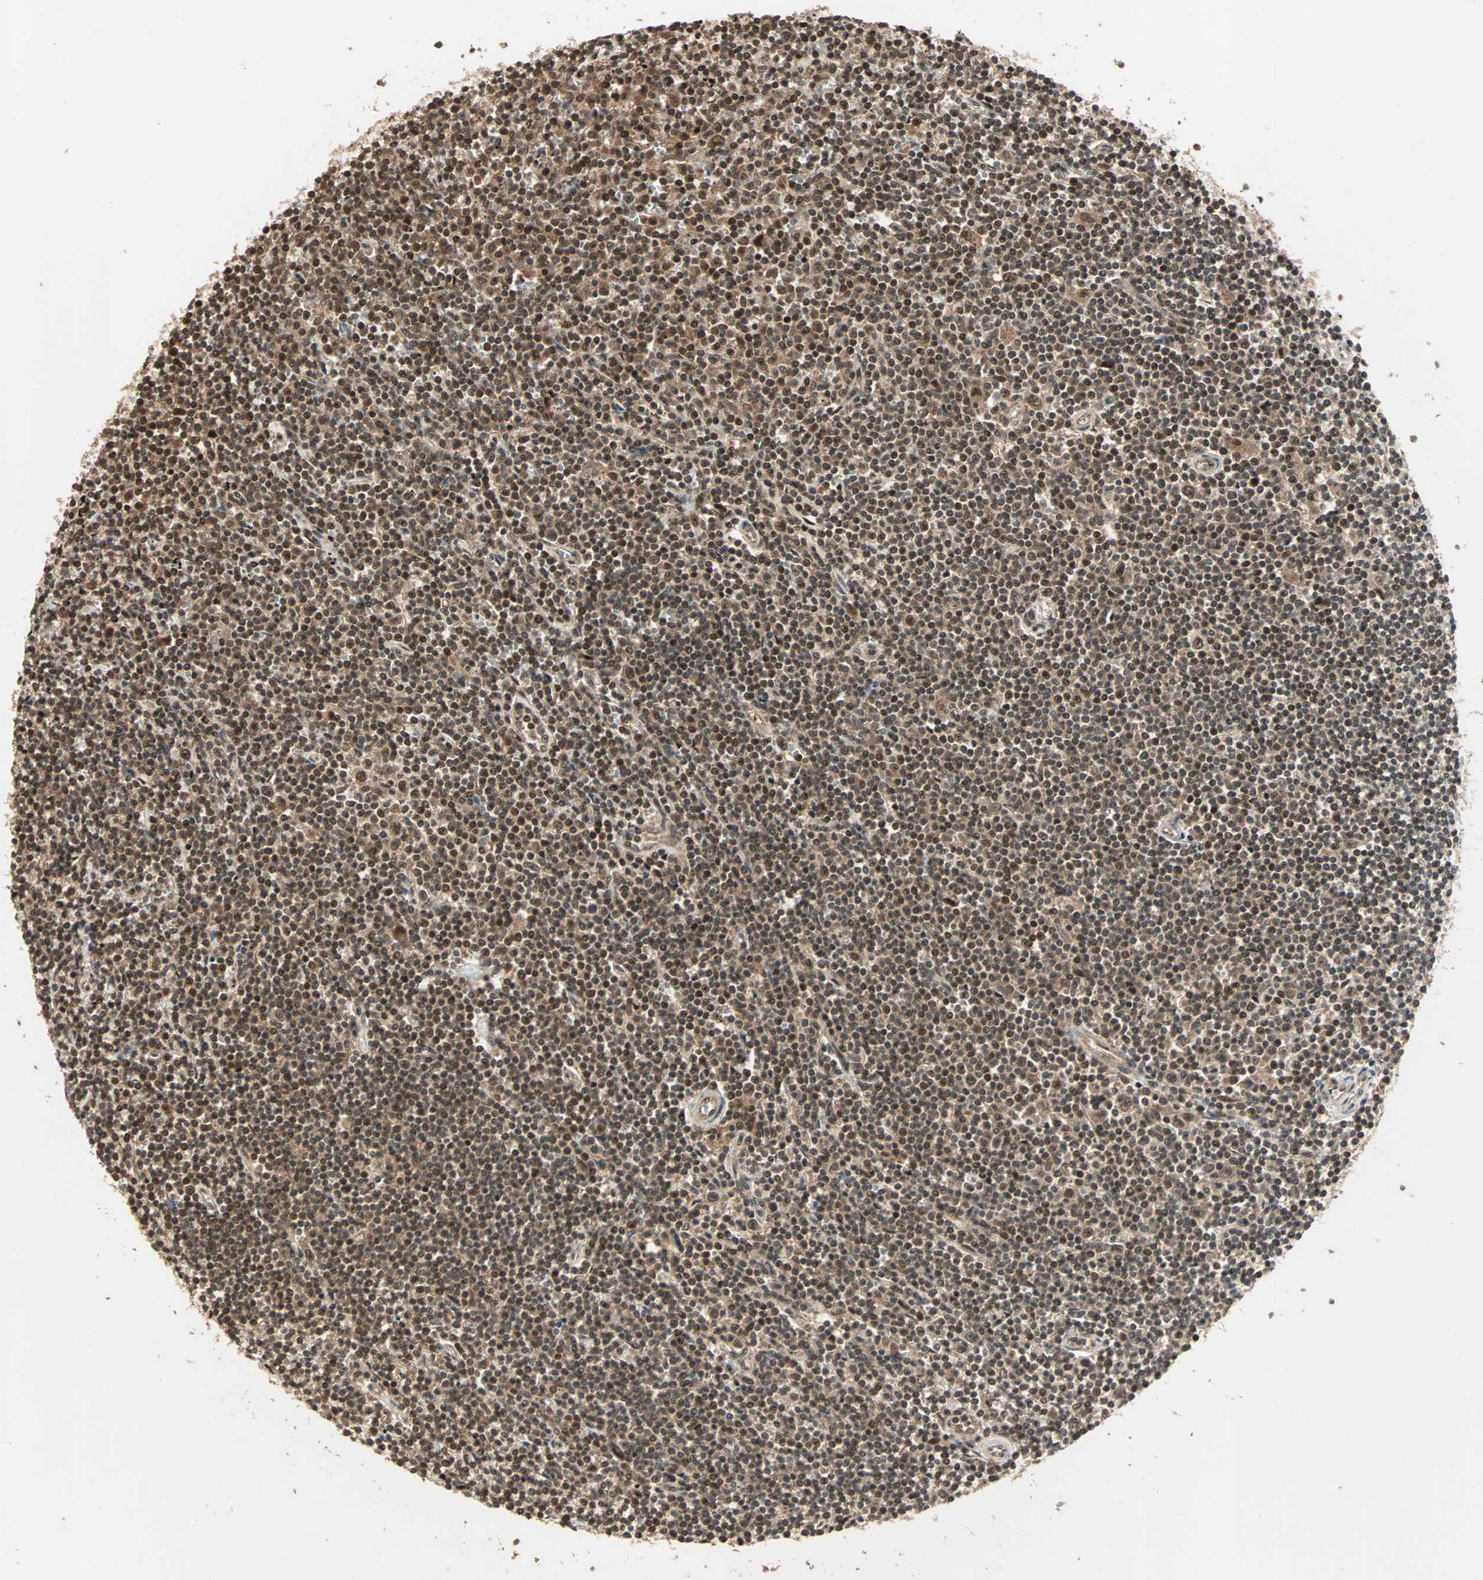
{"staining": {"intensity": "moderate", "quantity": ">75%", "location": "nuclear"}, "tissue": "lymphoma", "cell_type": "Tumor cells", "image_type": "cancer", "snomed": [{"axis": "morphology", "description": "Malignant lymphoma, non-Hodgkin's type, Low grade"}, {"axis": "topography", "description": "Spleen"}], "caption": "The image displays immunohistochemical staining of malignant lymphoma, non-Hodgkin's type (low-grade). There is moderate nuclear positivity is seen in about >75% of tumor cells.", "gene": "ZNF701", "patient": {"sex": "male", "age": 76}}